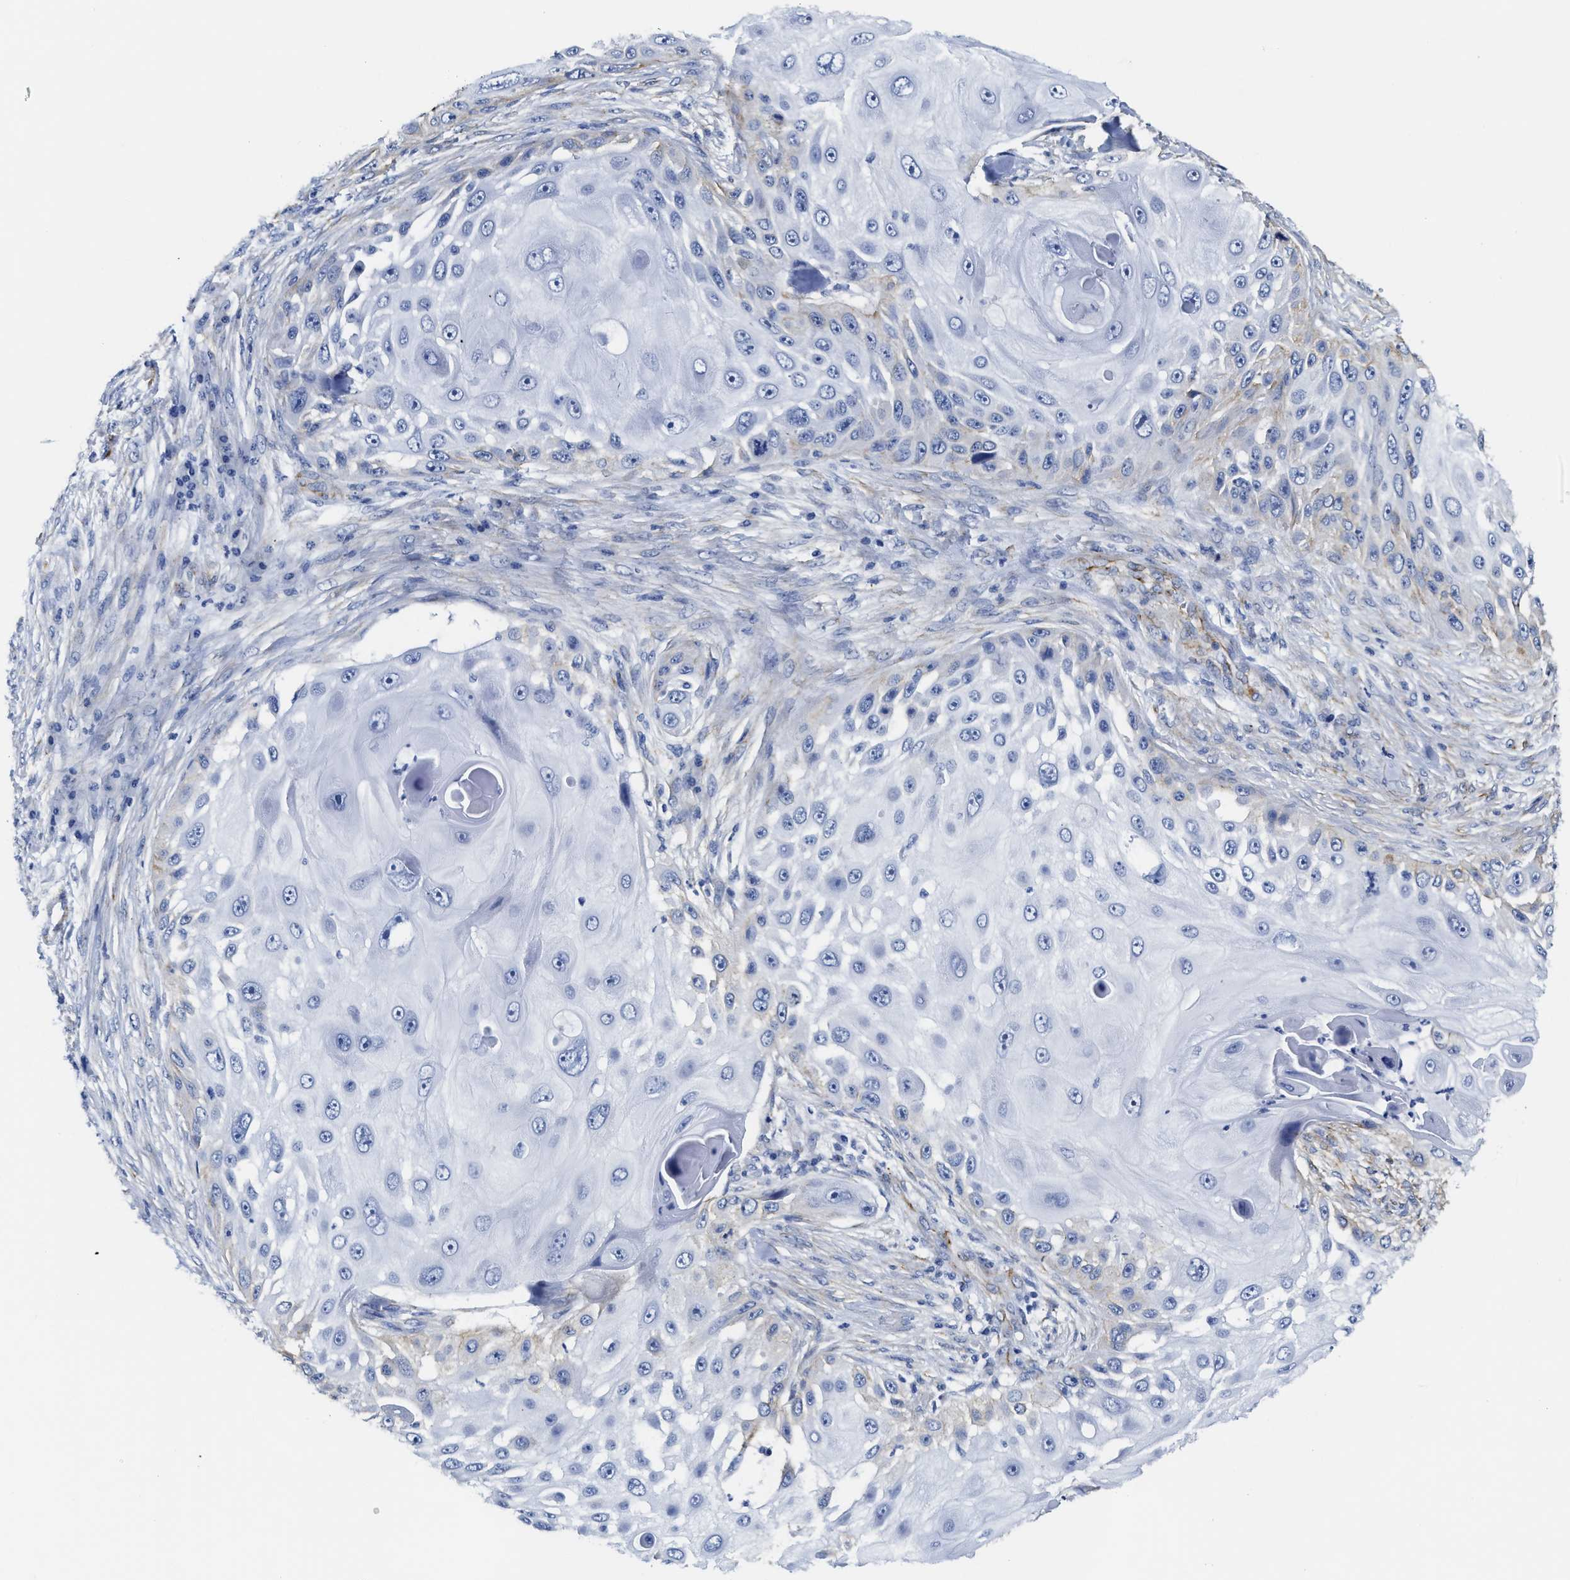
{"staining": {"intensity": "negative", "quantity": "none", "location": "none"}, "tissue": "skin cancer", "cell_type": "Tumor cells", "image_type": "cancer", "snomed": [{"axis": "morphology", "description": "Squamous cell carcinoma, NOS"}, {"axis": "topography", "description": "Skin"}], "caption": "Immunohistochemistry histopathology image of skin cancer (squamous cell carcinoma) stained for a protein (brown), which shows no expression in tumor cells. Nuclei are stained in blue.", "gene": "TUB", "patient": {"sex": "female", "age": 44}}